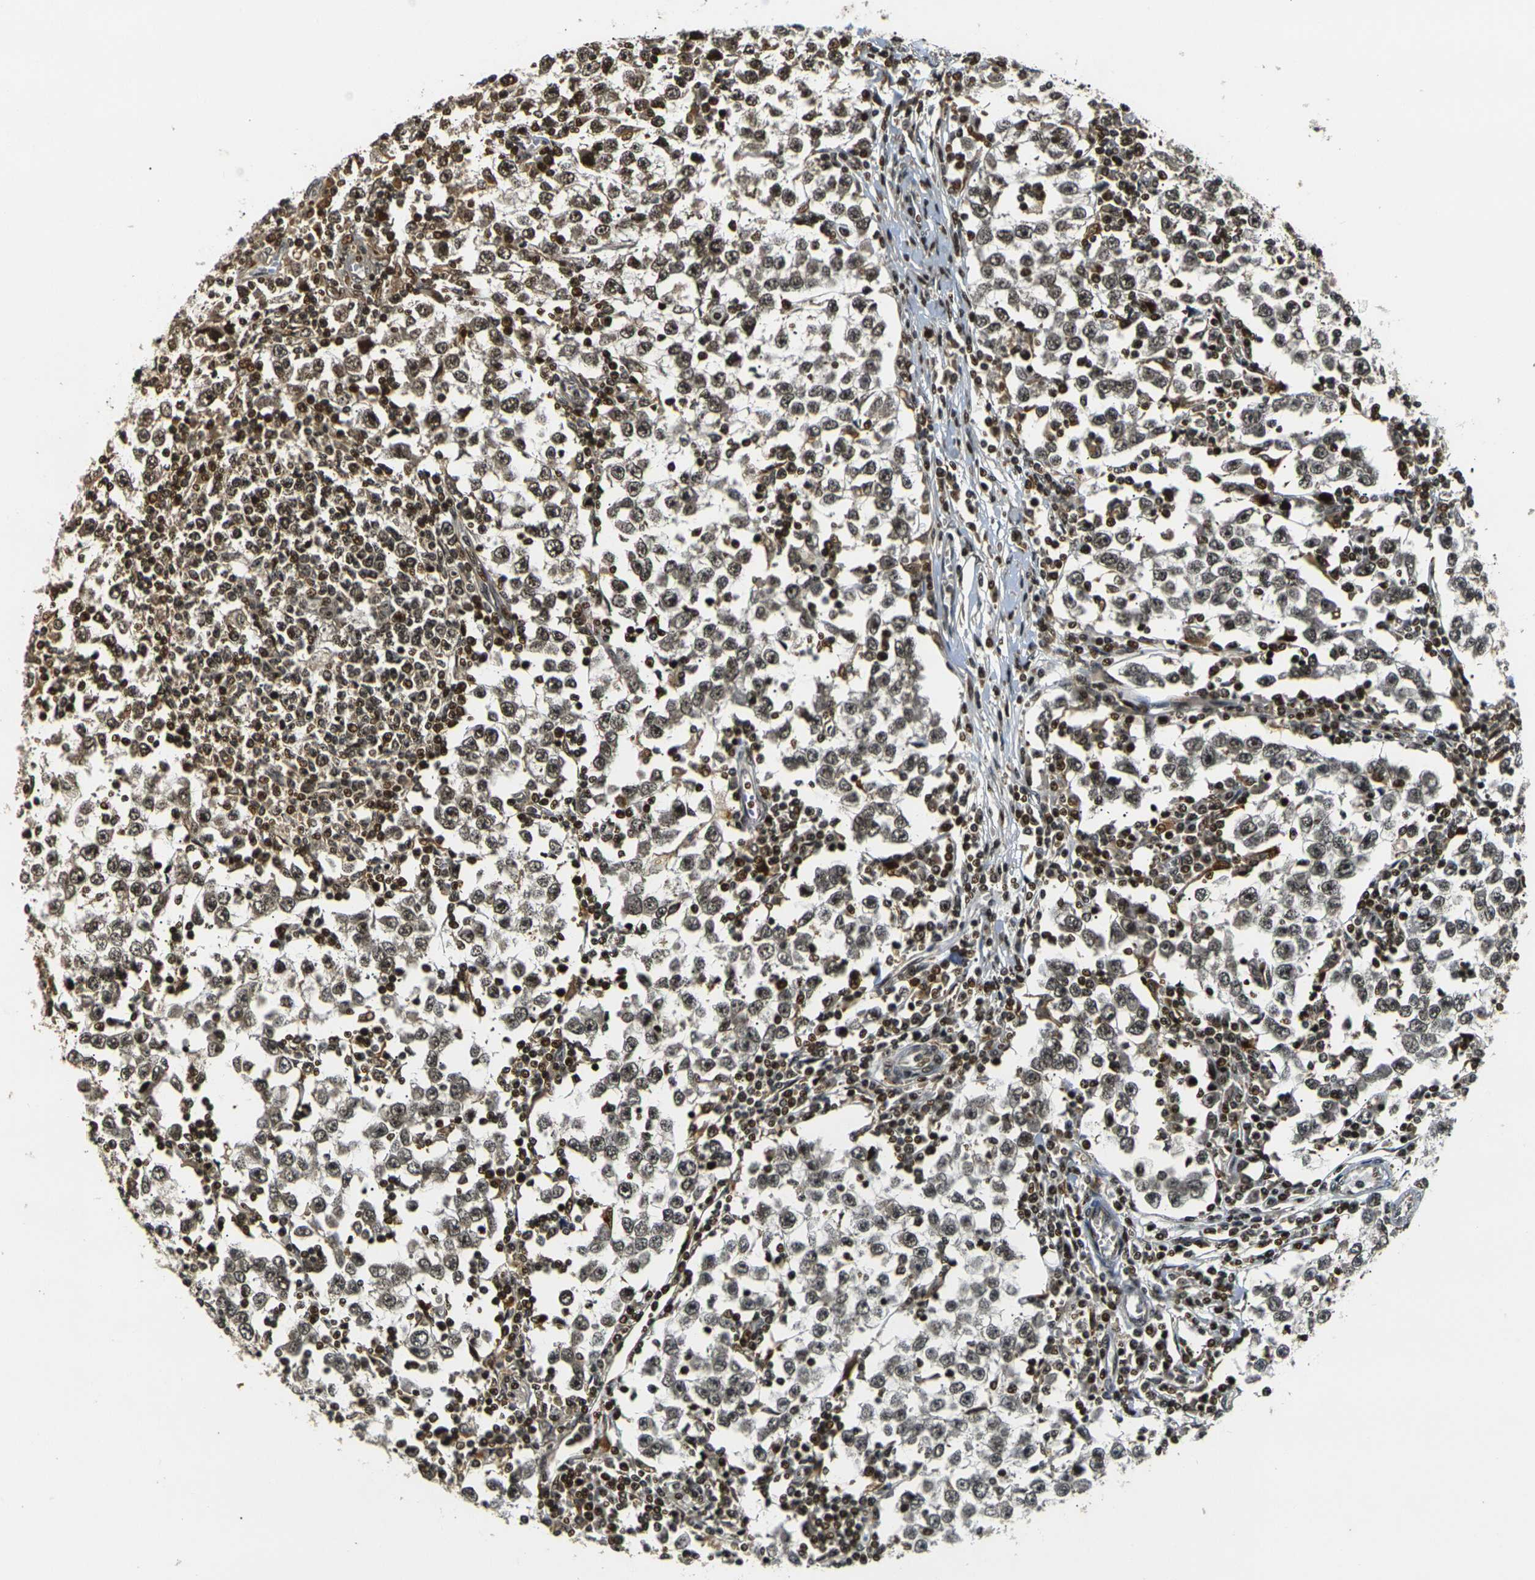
{"staining": {"intensity": "strong", "quantity": ">75%", "location": "cytoplasmic/membranous,nuclear"}, "tissue": "testis cancer", "cell_type": "Tumor cells", "image_type": "cancer", "snomed": [{"axis": "morphology", "description": "Seminoma, NOS"}, {"axis": "topography", "description": "Testis"}], "caption": "Immunohistochemical staining of human seminoma (testis) demonstrates high levels of strong cytoplasmic/membranous and nuclear protein expression in approximately >75% of tumor cells.", "gene": "ACTL6A", "patient": {"sex": "male", "age": 65}}